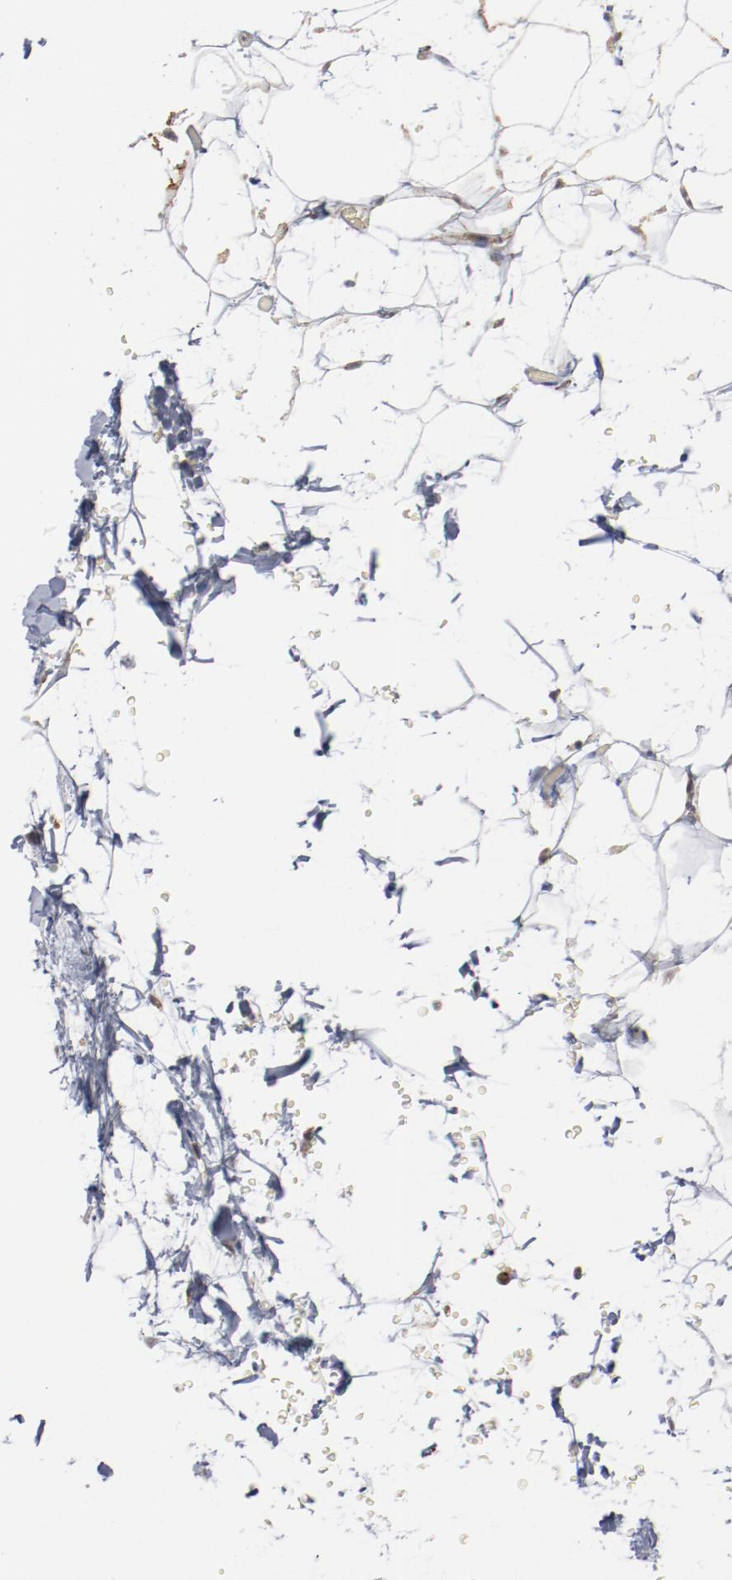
{"staining": {"intensity": "negative", "quantity": "none", "location": "none"}, "tissue": "adipose tissue", "cell_type": "Adipocytes", "image_type": "normal", "snomed": [{"axis": "morphology", "description": "Normal tissue, NOS"}, {"axis": "topography", "description": "Soft tissue"}], "caption": "Immunohistochemical staining of unremarkable human adipose tissue reveals no significant expression in adipocytes.", "gene": "ERICH1", "patient": {"sex": "male", "age": 72}}